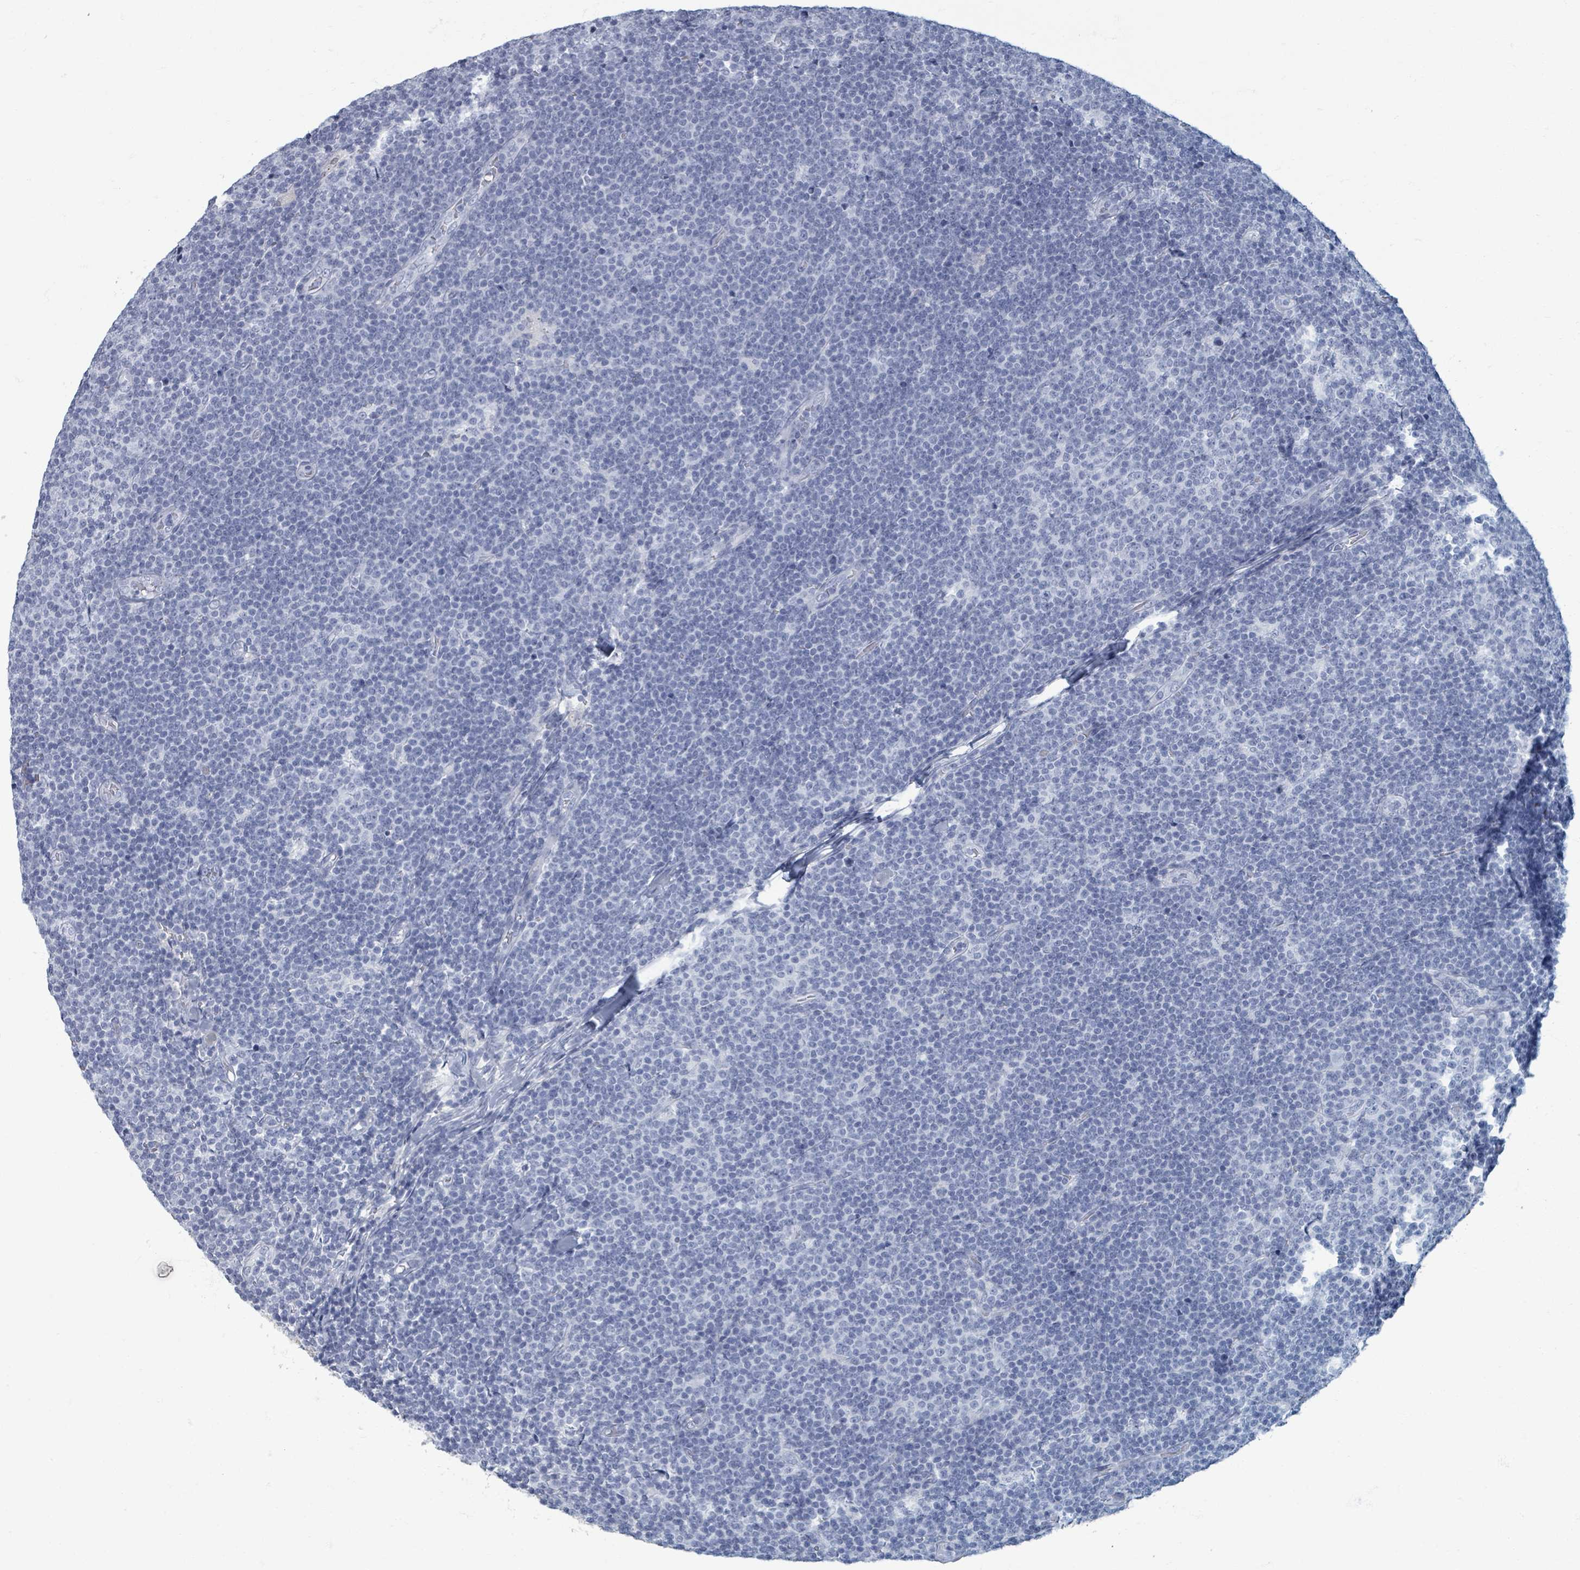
{"staining": {"intensity": "negative", "quantity": "none", "location": "none"}, "tissue": "lymphoma", "cell_type": "Tumor cells", "image_type": "cancer", "snomed": [{"axis": "morphology", "description": "Malignant lymphoma, non-Hodgkin's type, Low grade"}, {"axis": "topography", "description": "Lymph node"}], "caption": "This is a image of IHC staining of lymphoma, which shows no expression in tumor cells.", "gene": "TAS2R1", "patient": {"sex": "male", "age": 48}}